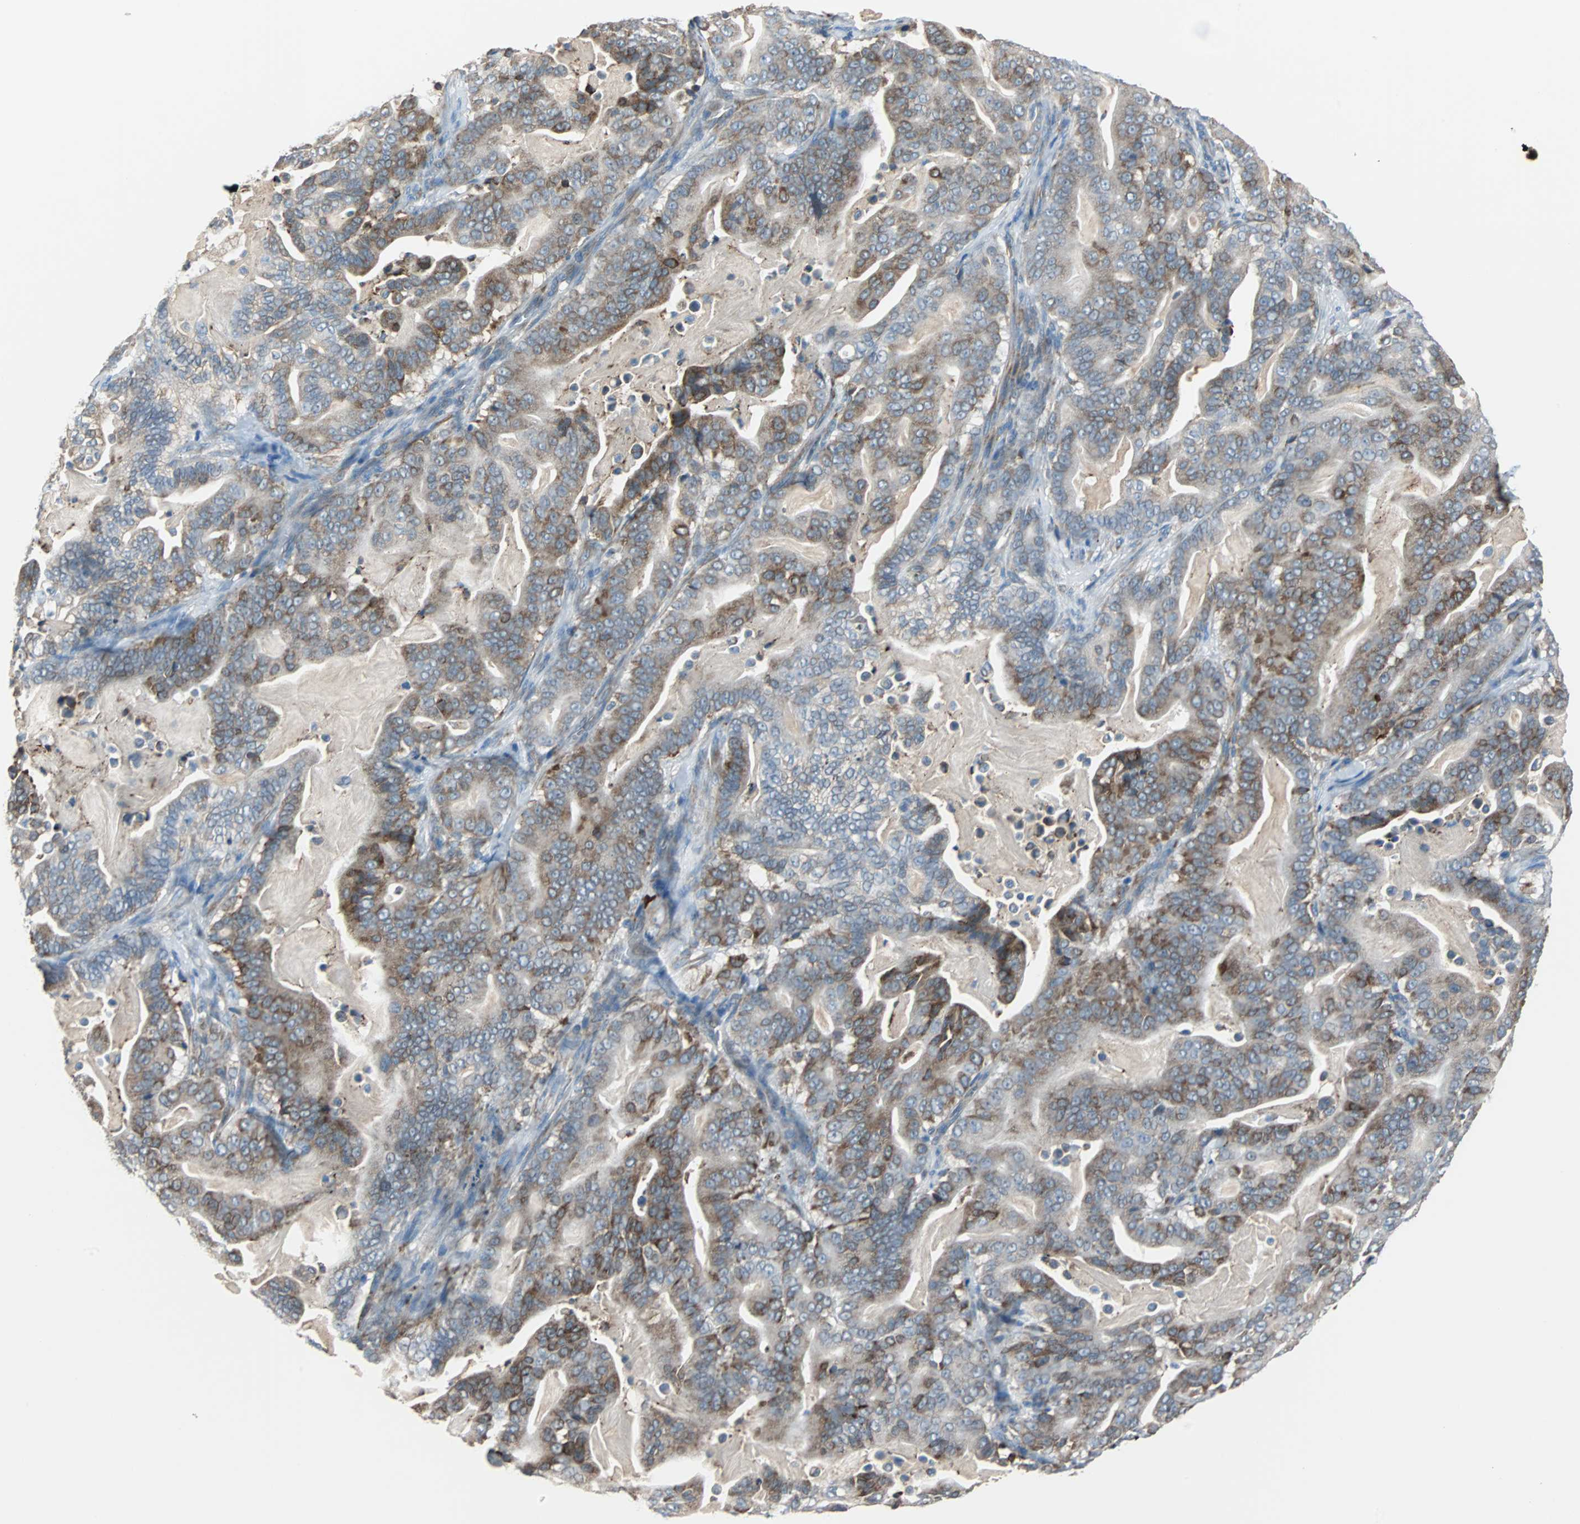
{"staining": {"intensity": "moderate", "quantity": "25%-75%", "location": "cytoplasmic/membranous"}, "tissue": "pancreatic cancer", "cell_type": "Tumor cells", "image_type": "cancer", "snomed": [{"axis": "morphology", "description": "Adenocarcinoma, NOS"}, {"axis": "topography", "description": "Pancreas"}], "caption": "Immunohistochemistry (IHC) photomicrograph of neoplastic tissue: pancreatic cancer (adenocarcinoma) stained using immunohistochemistry (IHC) reveals medium levels of moderate protein expression localized specifically in the cytoplasmic/membranous of tumor cells, appearing as a cytoplasmic/membranous brown color.", "gene": "PDIA4", "patient": {"sex": "male", "age": 63}}